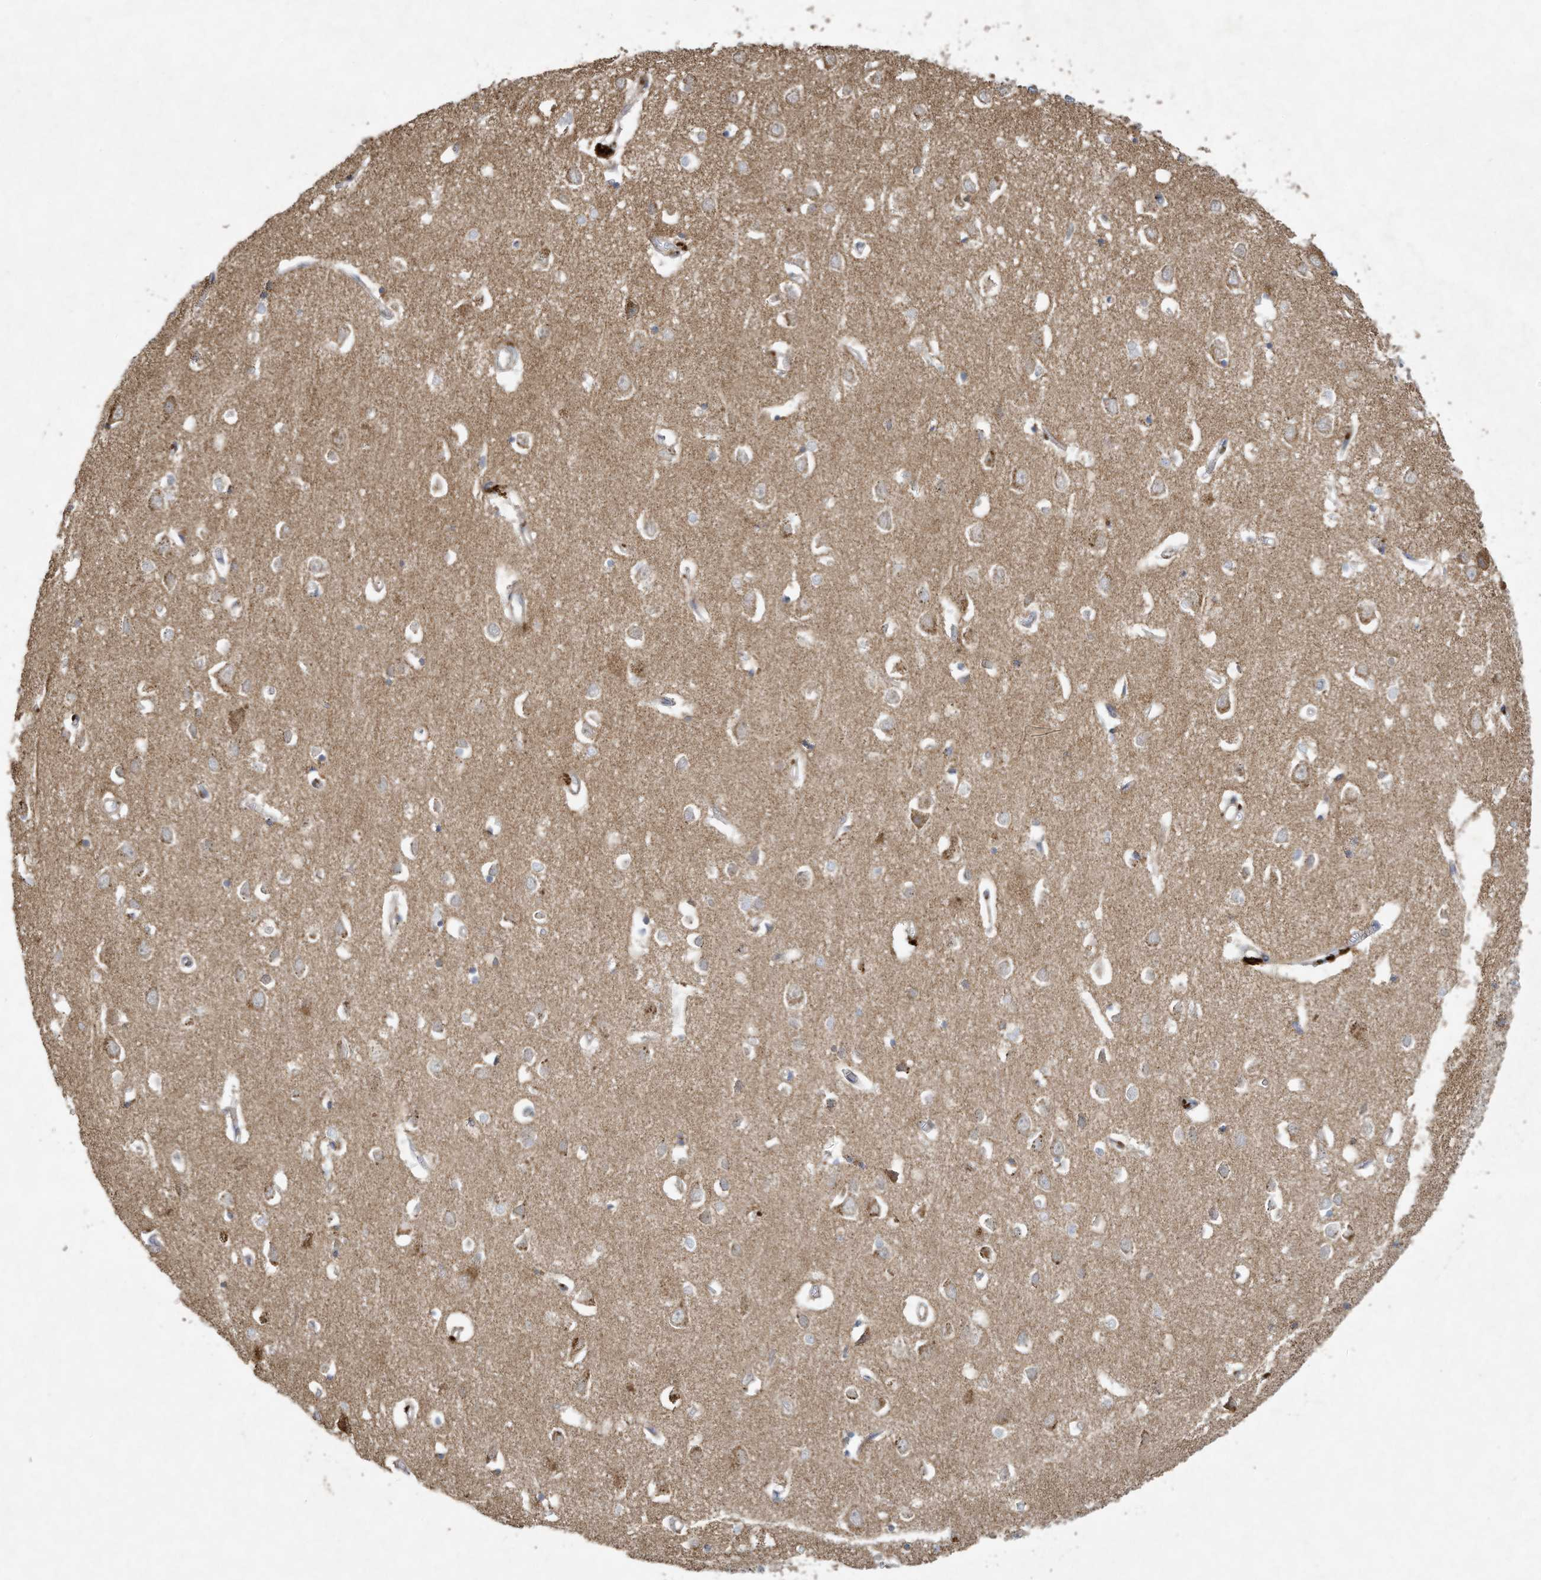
{"staining": {"intensity": "weak", "quantity": "25%-75%", "location": "cytoplasmic/membranous"}, "tissue": "cerebral cortex", "cell_type": "Endothelial cells", "image_type": "normal", "snomed": [{"axis": "morphology", "description": "Normal tissue, NOS"}, {"axis": "topography", "description": "Cerebral cortex"}], "caption": "About 25%-75% of endothelial cells in unremarkable cerebral cortex reveal weak cytoplasmic/membranous protein expression as visualized by brown immunohistochemical staining.", "gene": "C2orf74", "patient": {"sex": "female", "age": 64}}